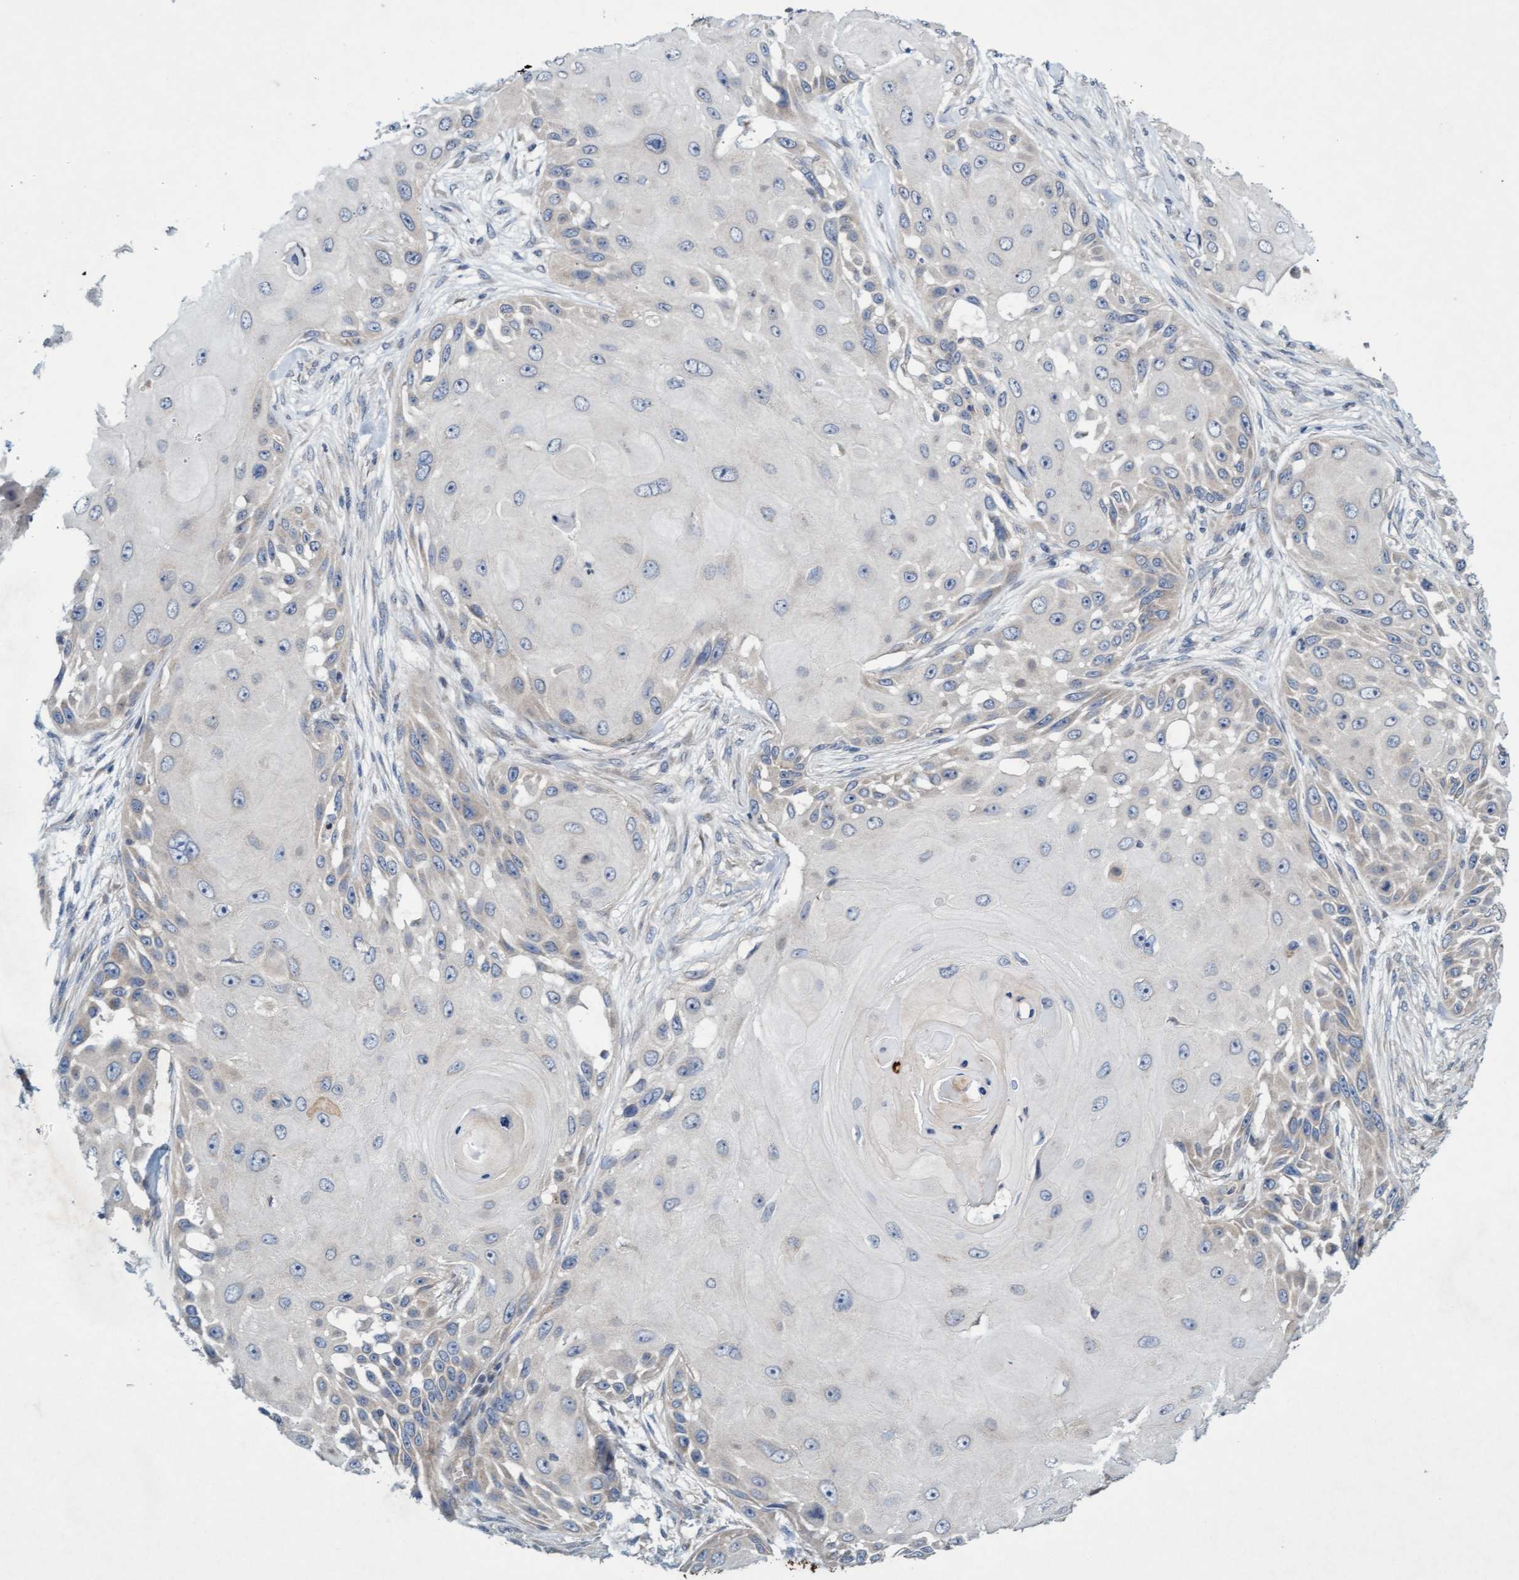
{"staining": {"intensity": "moderate", "quantity": "<25%", "location": "cytoplasmic/membranous"}, "tissue": "skin cancer", "cell_type": "Tumor cells", "image_type": "cancer", "snomed": [{"axis": "morphology", "description": "Squamous cell carcinoma, NOS"}, {"axis": "topography", "description": "Skin"}], "caption": "Tumor cells exhibit moderate cytoplasmic/membranous expression in about <25% of cells in skin cancer (squamous cell carcinoma).", "gene": "DDHD2", "patient": {"sex": "female", "age": 44}}